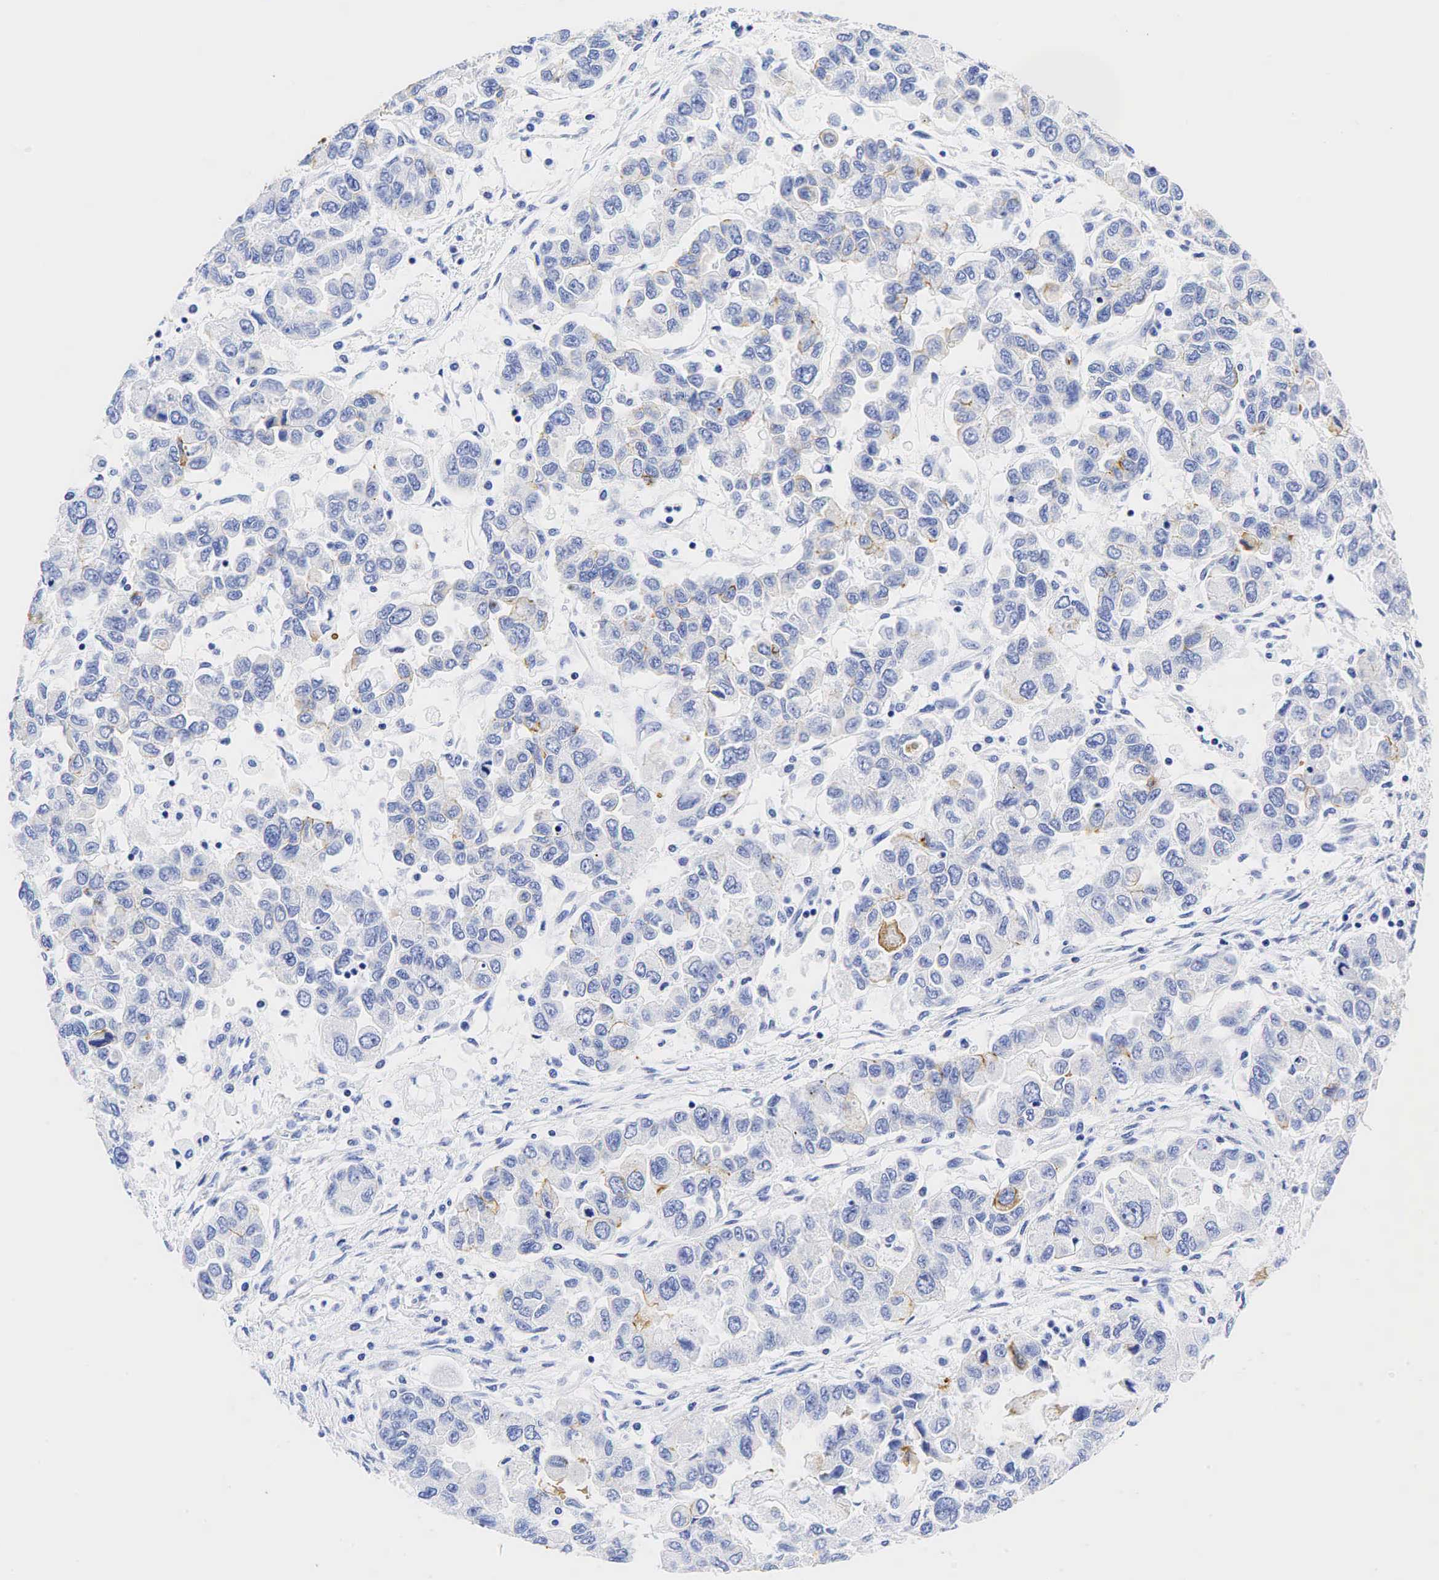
{"staining": {"intensity": "weak", "quantity": "<25%", "location": "cytoplasmic/membranous"}, "tissue": "ovarian cancer", "cell_type": "Tumor cells", "image_type": "cancer", "snomed": [{"axis": "morphology", "description": "Cystadenocarcinoma, serous, NOS"}, {"axis": "topography", "description": "Ovary"}], "caption": "IHC of ovarian cancer reveals no staining in tumor cells. Nuclei are stained in blue.", "gene": "KRT7", "patient": {"sex": "female", "age": 84}}